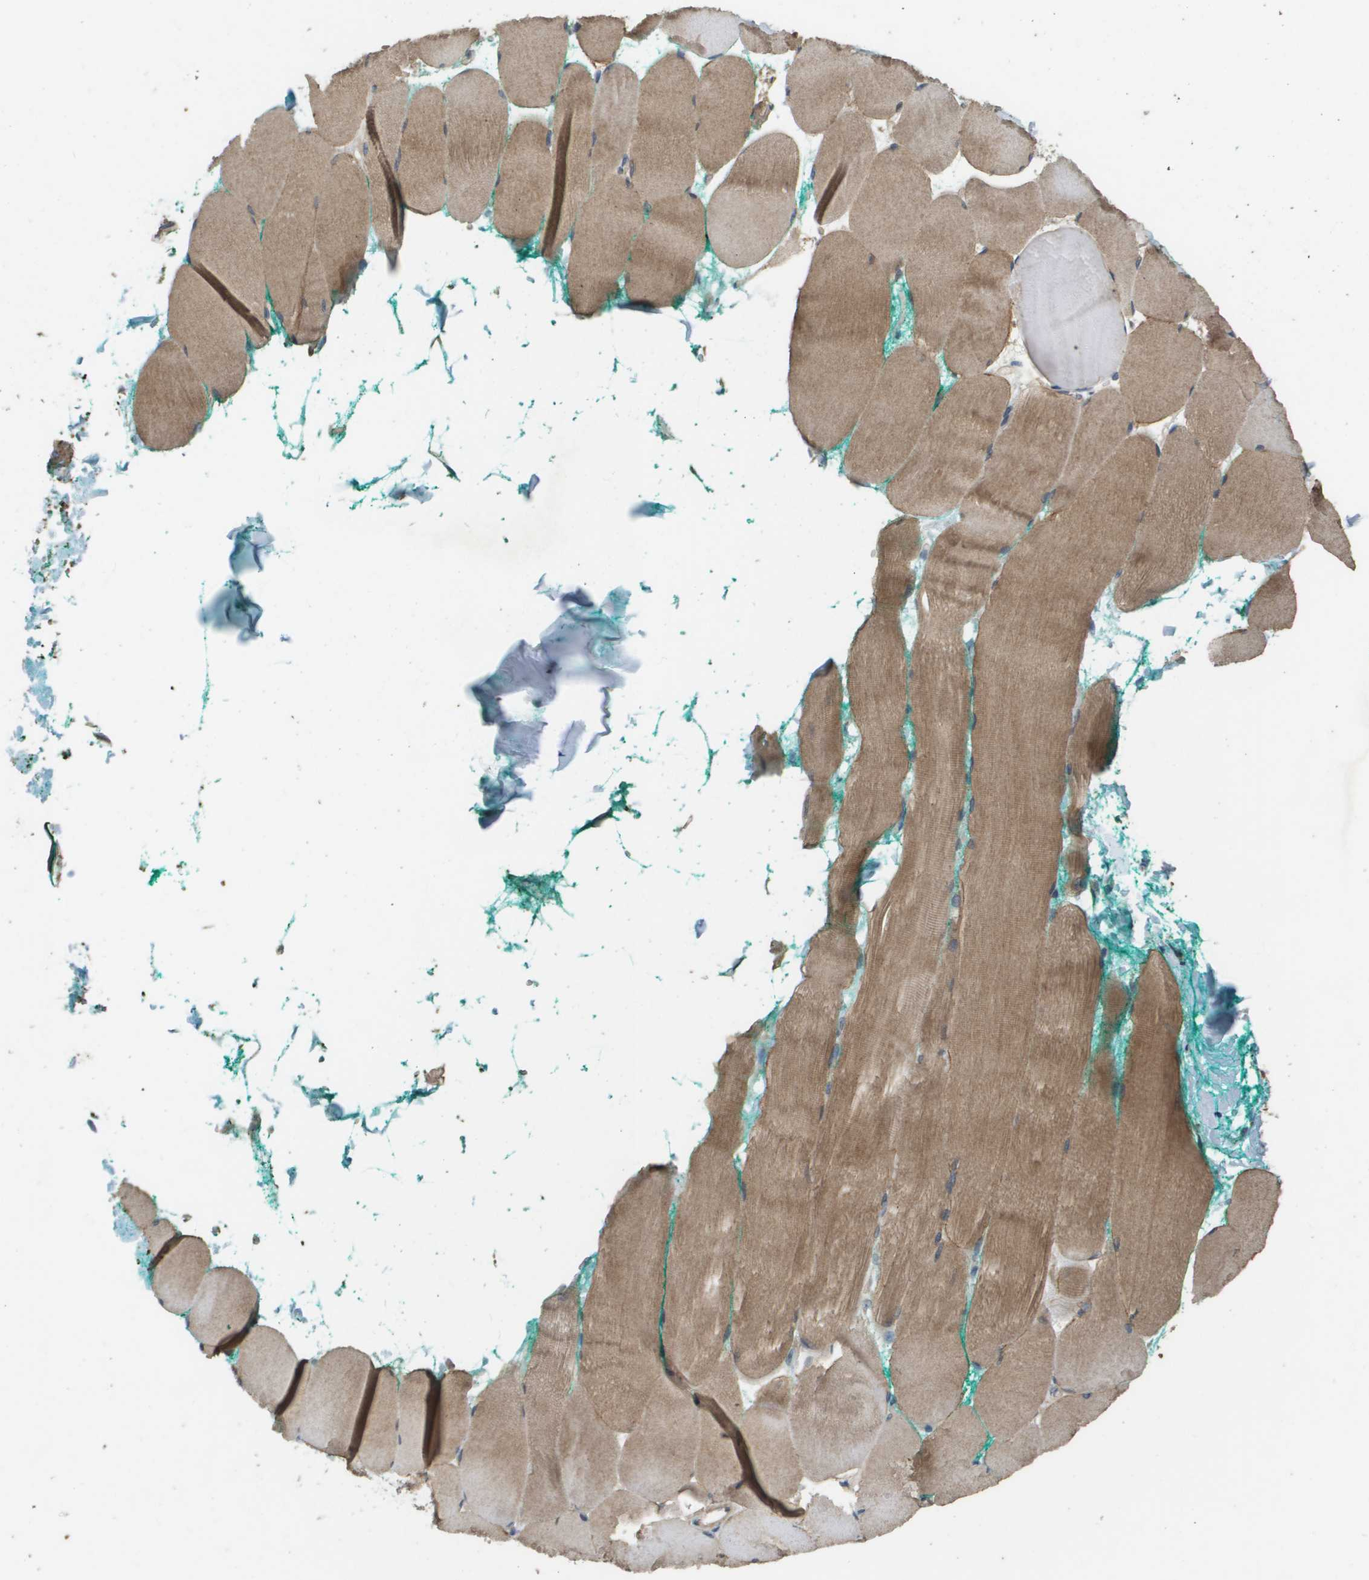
{"staining": {"intensity": "moderate", "quantity": "25%-75%", "location": "cytoplasmic/membranous"}, "tissue": "skeletal muscle", "cell_type": "Myocytes", "image_type": "normal", "snomed": [{"axis": "morphology", "description": "Normal tissue, NOS"}, {"axis": "morphology", "description": "Squamous cell carcinoma, NOS"}, {"axis": "topography", "description": "Skeletal muscle"}], "caption": "Myocytes exhibit moderate cytoplasmic/membranous expression in about 25%-75% of cells in normal skeletal muscle.", "gene": "KRT23", "patient": {"sex": "male", "age": 51}}